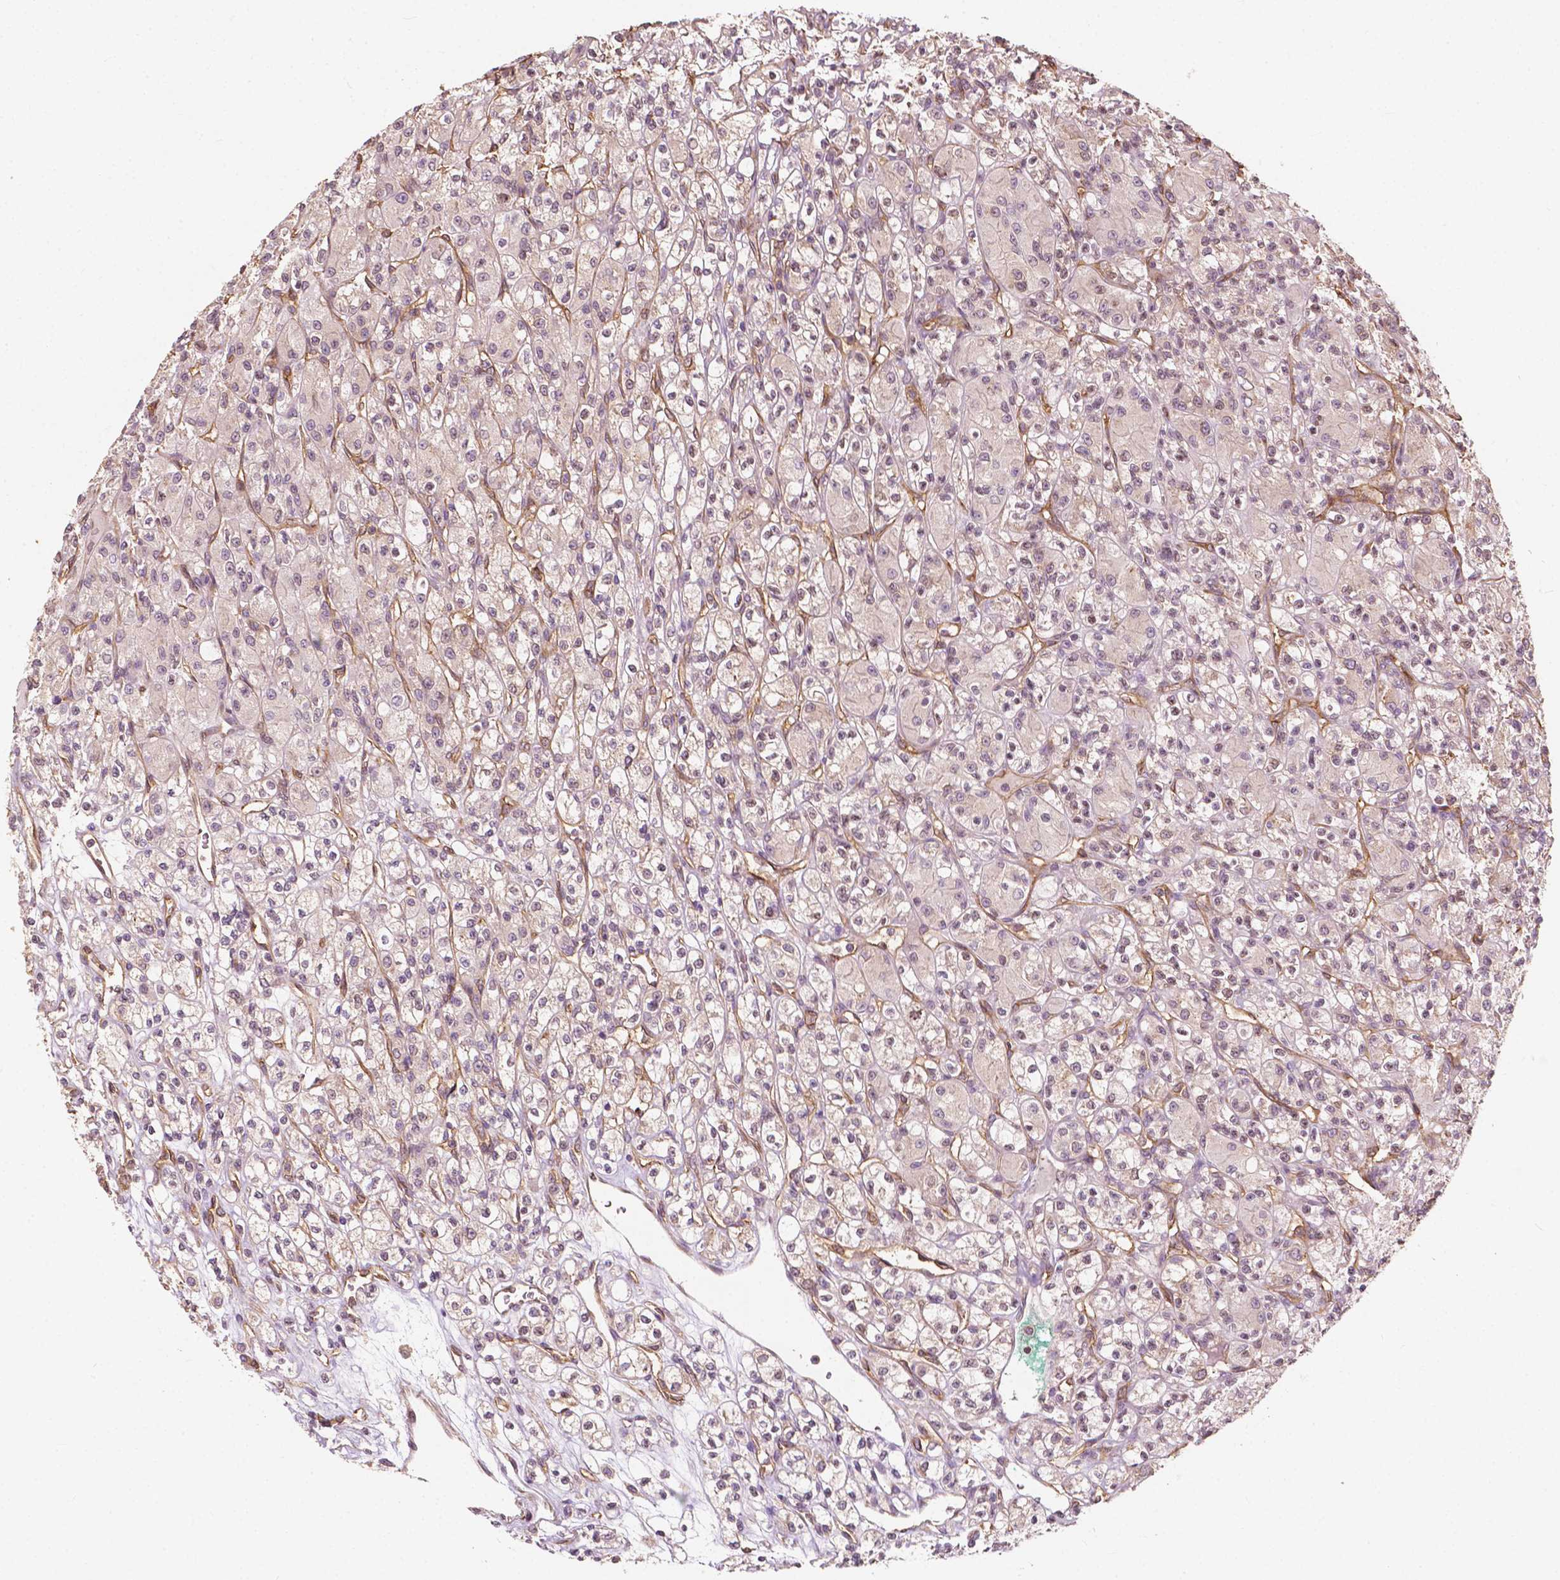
{"staining": {"intensity": "negative", "quantity": "none", "location": "none"}, "tissue": "renal cancer", "cell_type": "Tumor cells", "image_type": "cancer", "snomed": [{"axis": "morphology", "description": "Adenocarcinoma, NOS"}, {"axis": "topography", "description": "Kidney"}], "caption": "IHC of renal cancer (adenocarcinoma) shows no expression in tumor cells. (Stains: DAB (3,3'-diaminobenzidine) IHC with hematoxylin counter stain, Microscopy: brightfield microscopy at high magnification).", "gene": "G3BP1", "patient": {"sex": "female", "age": 70}}